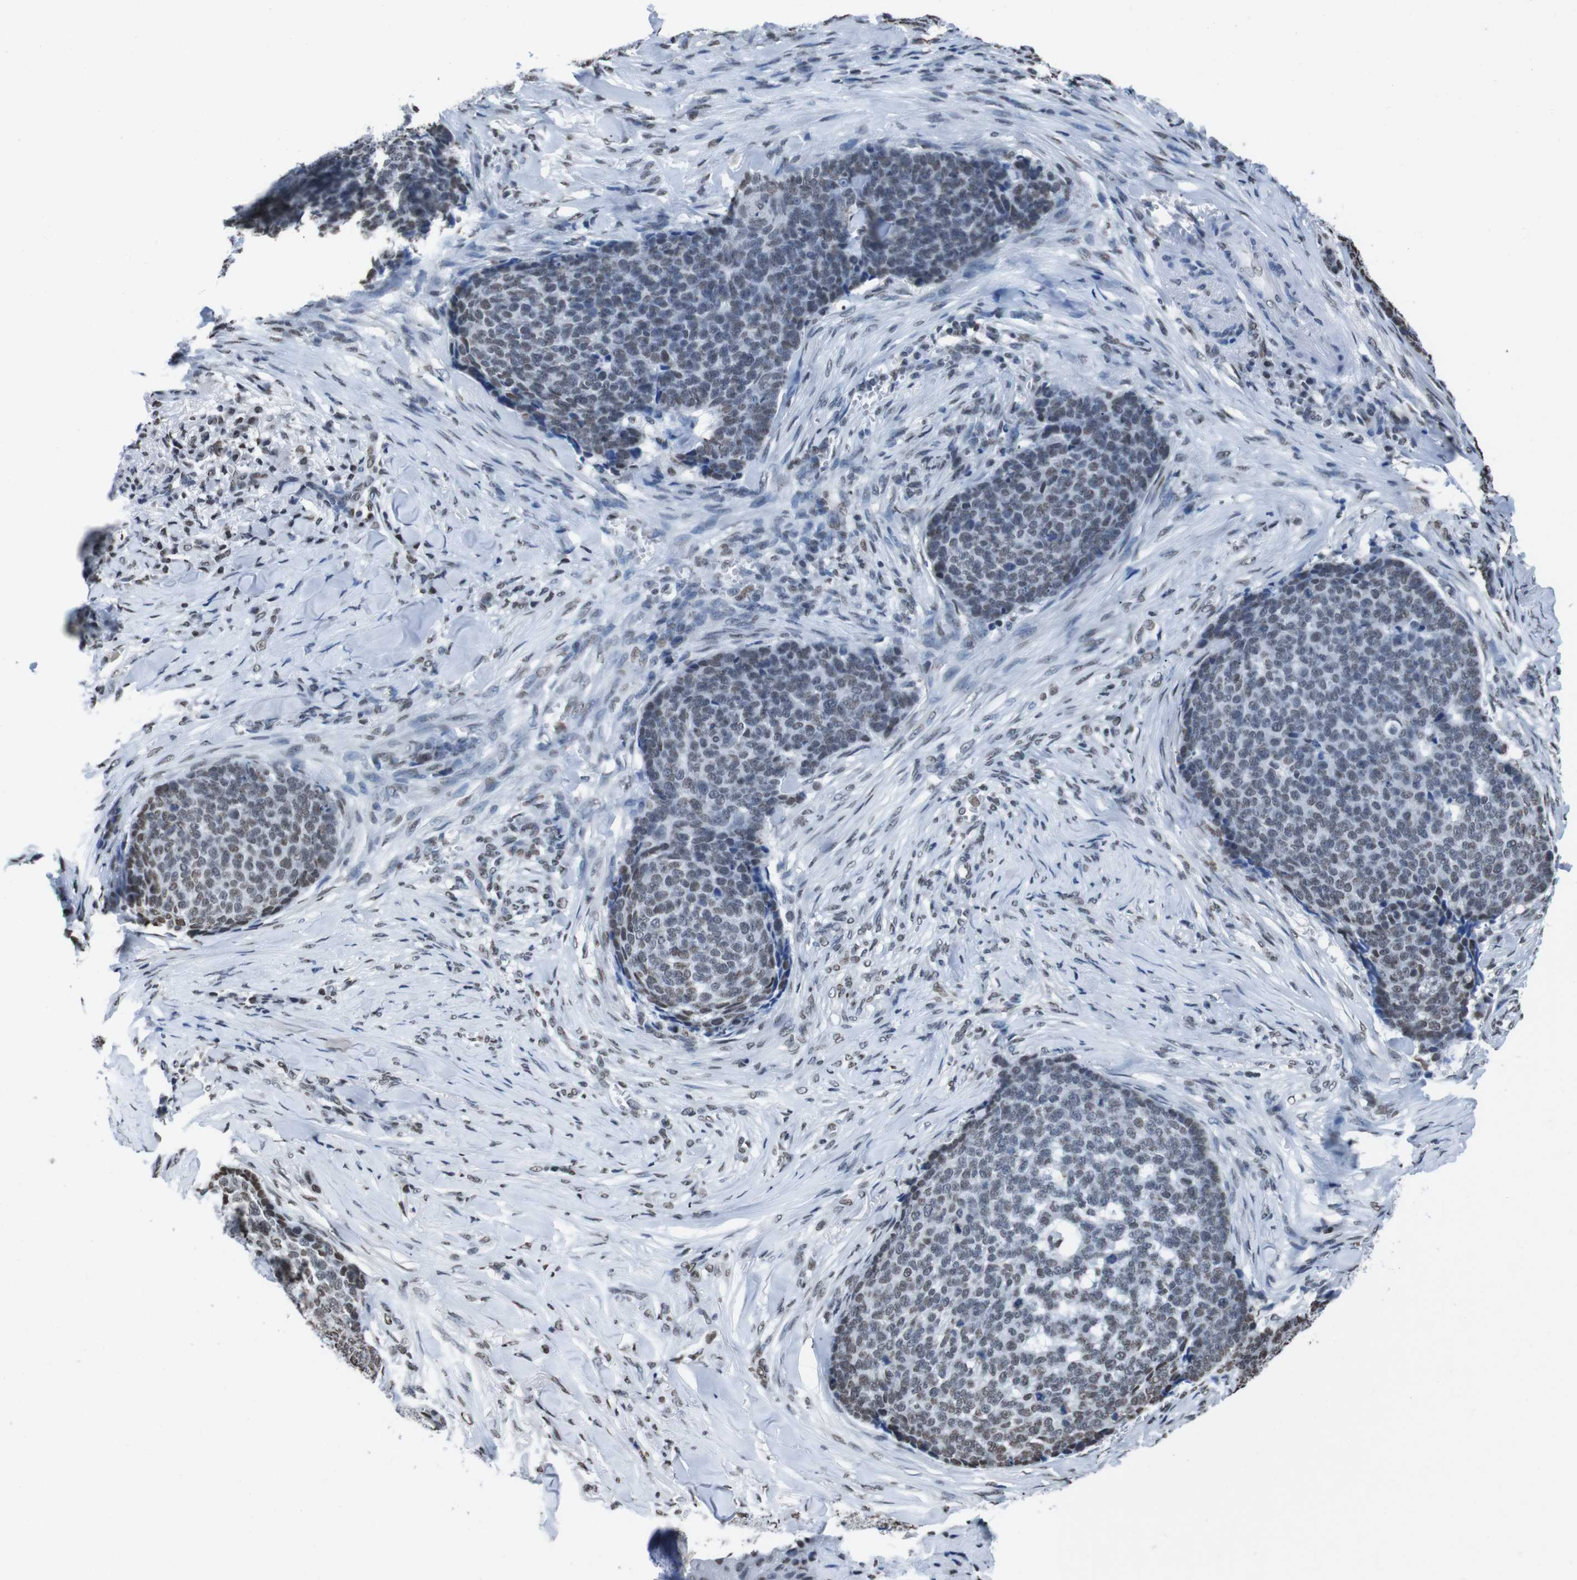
{"staining": {"intensity": "weak", "quantity": ">75%", "location": "nuclear"}, "tissue": "skin cancer", "cell_type": "Tumor cells", "image_type": "cancer", "snomed": [{"axis": "morphology", "description": "Basal cell carcinoma"}, {"axis": "topography", "description": "Skin"}], "caption": "The histopathology image displays a brown stain indicating the presence of a protein in the nuclear of tumor cells in skin basal cell carcinoma. The staining was performed using DAB (3,3'-diaminobenzidine), with brown indicating positive protein expression. Nuclei are stained blue with hematoxylin.", "gene": "PIP4P2", "patient": {"sex": "male", "age": 84}}